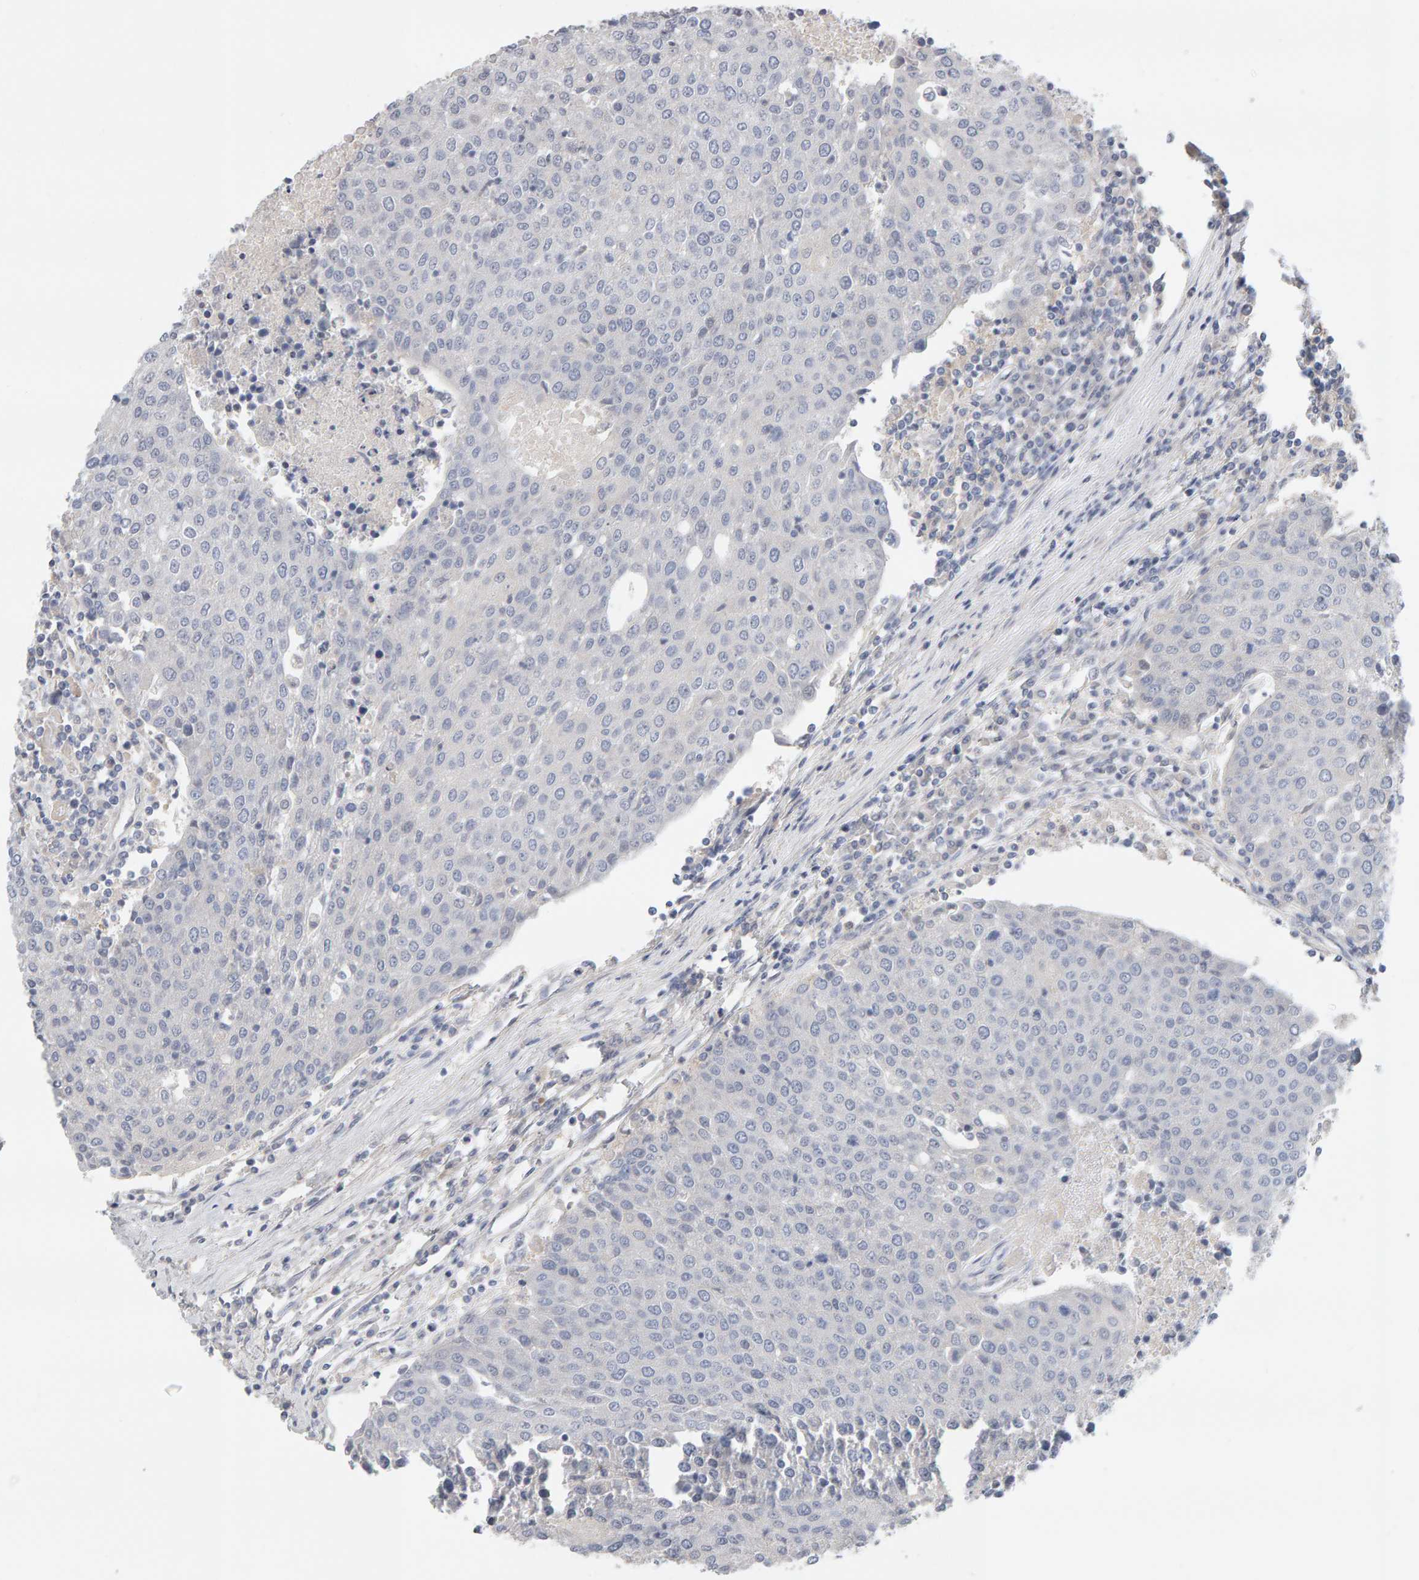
{"staining": {"intensity": "negative", "quantity": "none", "location": "none"}, "tissue": "urothelial cancer", "cell_type": "Tumor cells", "image_type": "cancer", "snomed": [{"axis": "morphology", "description": "Urothelial carcinoma, High grade"}, {"axis": "topography", "description": "Urinary bladder"}], "caption": "Image shows no significant protein staining in tumor cells of urothelial carcinoma (high-grade).", "gene": "GFUS", "patient": {"sex": "female", "age": 85}}